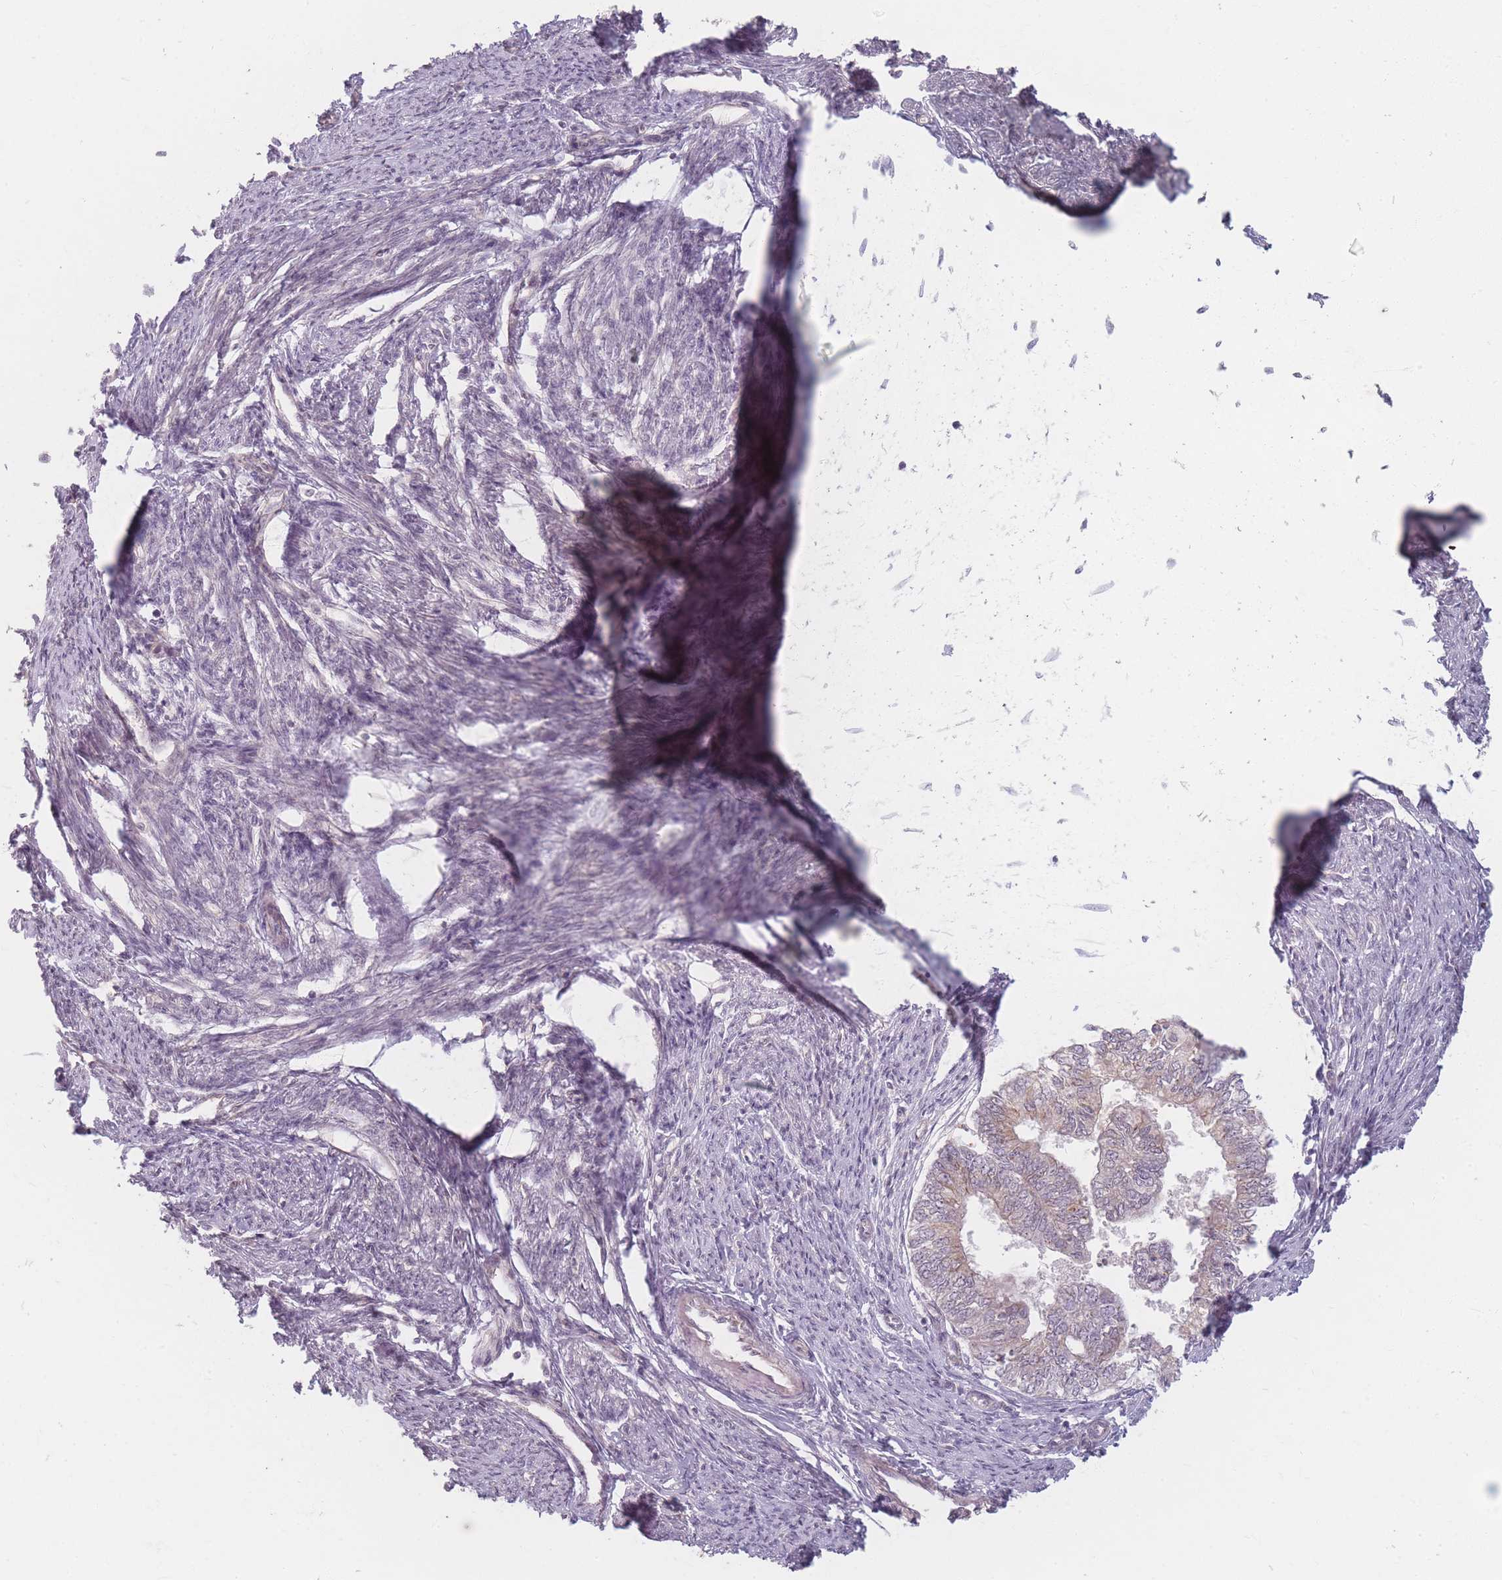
{"staining": {"intensity": "negative", "quantity": "none", "location": "none"}, "tissue": "smooth muscle", "cell_type": "Smooth muscle cells", "image_type": "normal", "snomed": [{"axis": "morphology", "description": "Normal tissue, NOS"}, {"axis": "topography", "description": "Smooth muscle"}, {"axis": "topography", "description": "Uterus"}], "caption": "DAB immunohistochemical staining of unremarkable human smooth muscle shows no significant positivity in smooth muscle cells.", "gene": "GABRA6", "patient": {"sex": "female", "age": 59}}